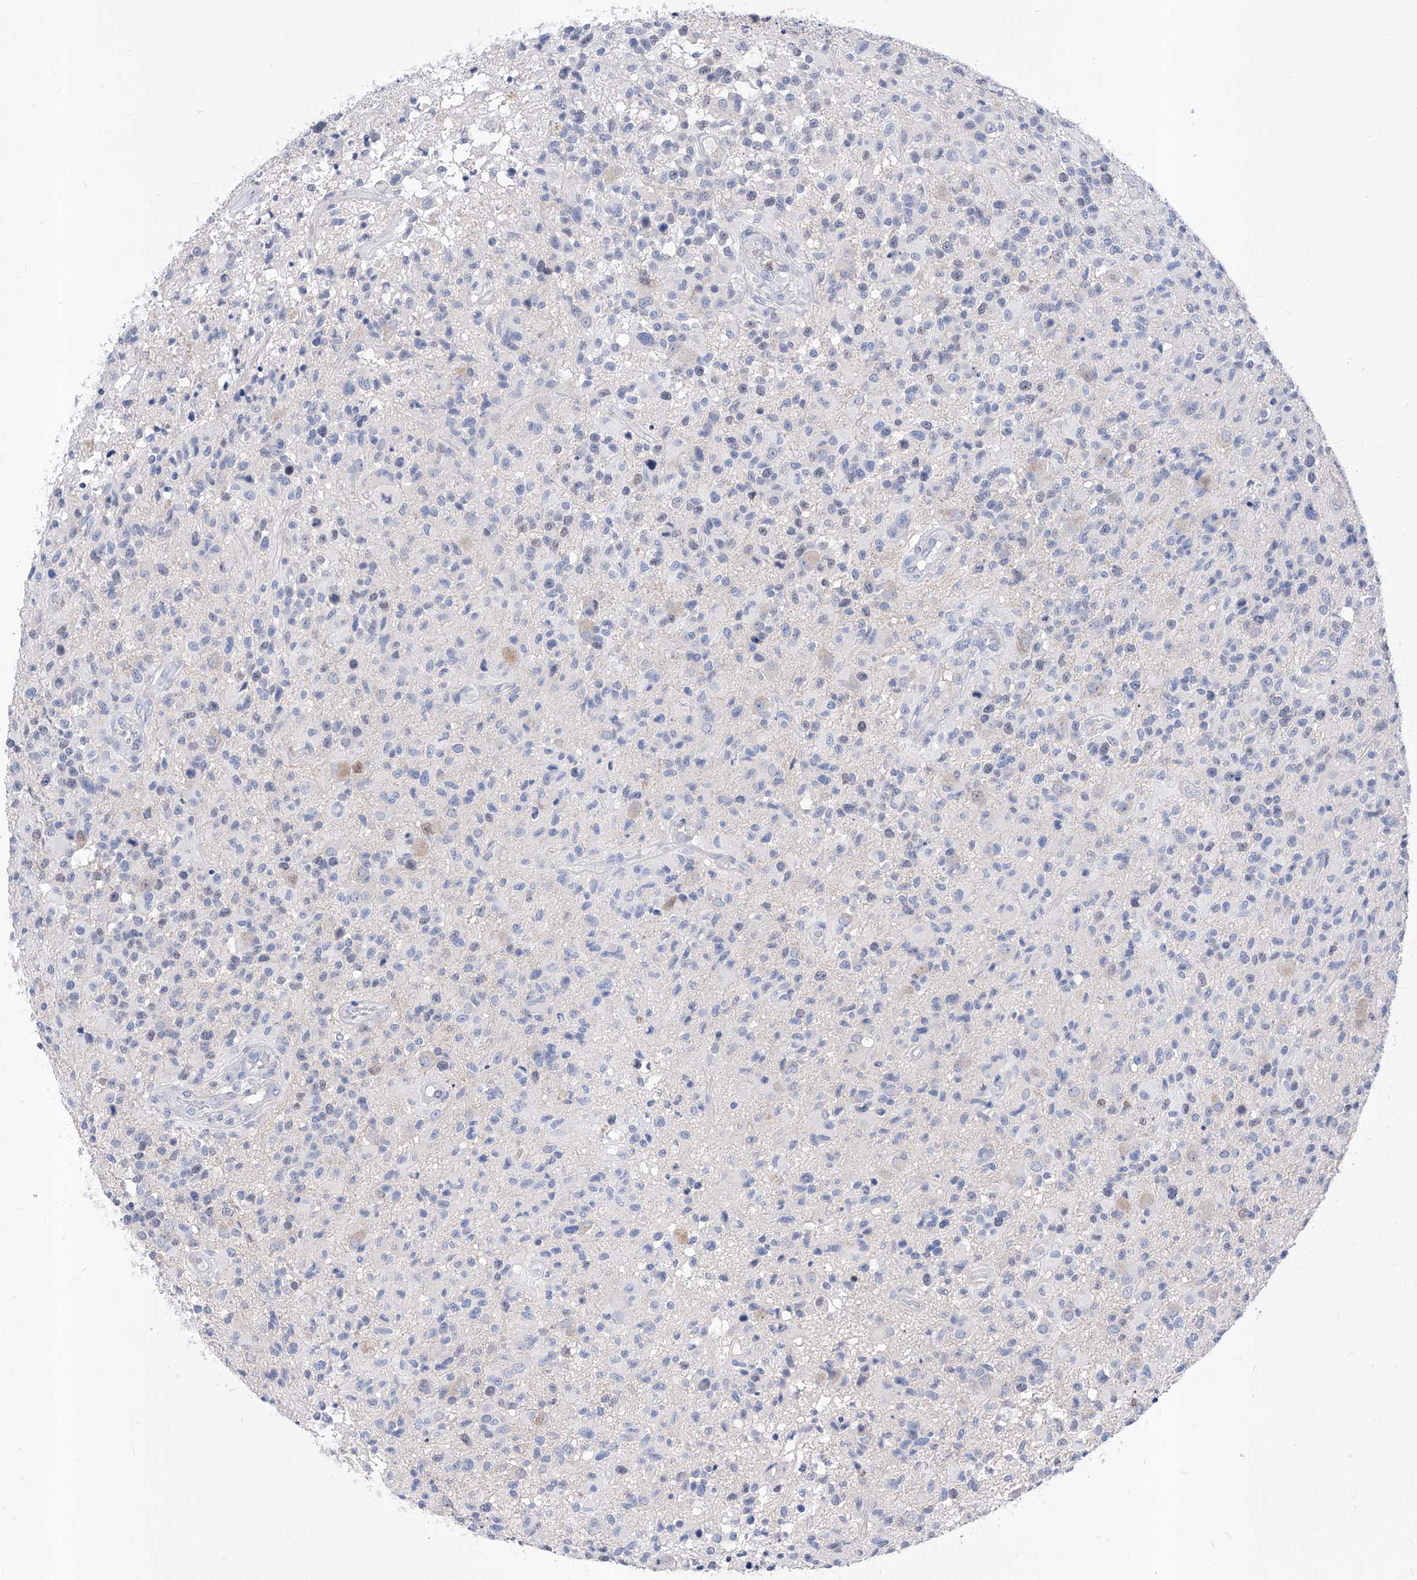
{"staining": {"intensity": "negative", "quantity": "none", "location": "none"}, "tissue": "glioma", "cell_type": "Tumor cells", "image_type": "cancer", "snomed": [{"axis": "morphology", "description": "Glioma, malignant, High grade"}, {"axis": "morphology", "description": "Glioblastoma, NOS"}, {"axis": "topography", "description": "Brain"}], "caption": "DAB immunohistochemical staining of human glioblastoma reveals no significant positivity in tumor cells. The staining was performed using DAB to visualize the protein expression in brown, while the nuclei were stained in blue with hematoxylin (Magnification: 20x).", "gene": "VAX1", "patient": {"sex": "male", "age": 60}}